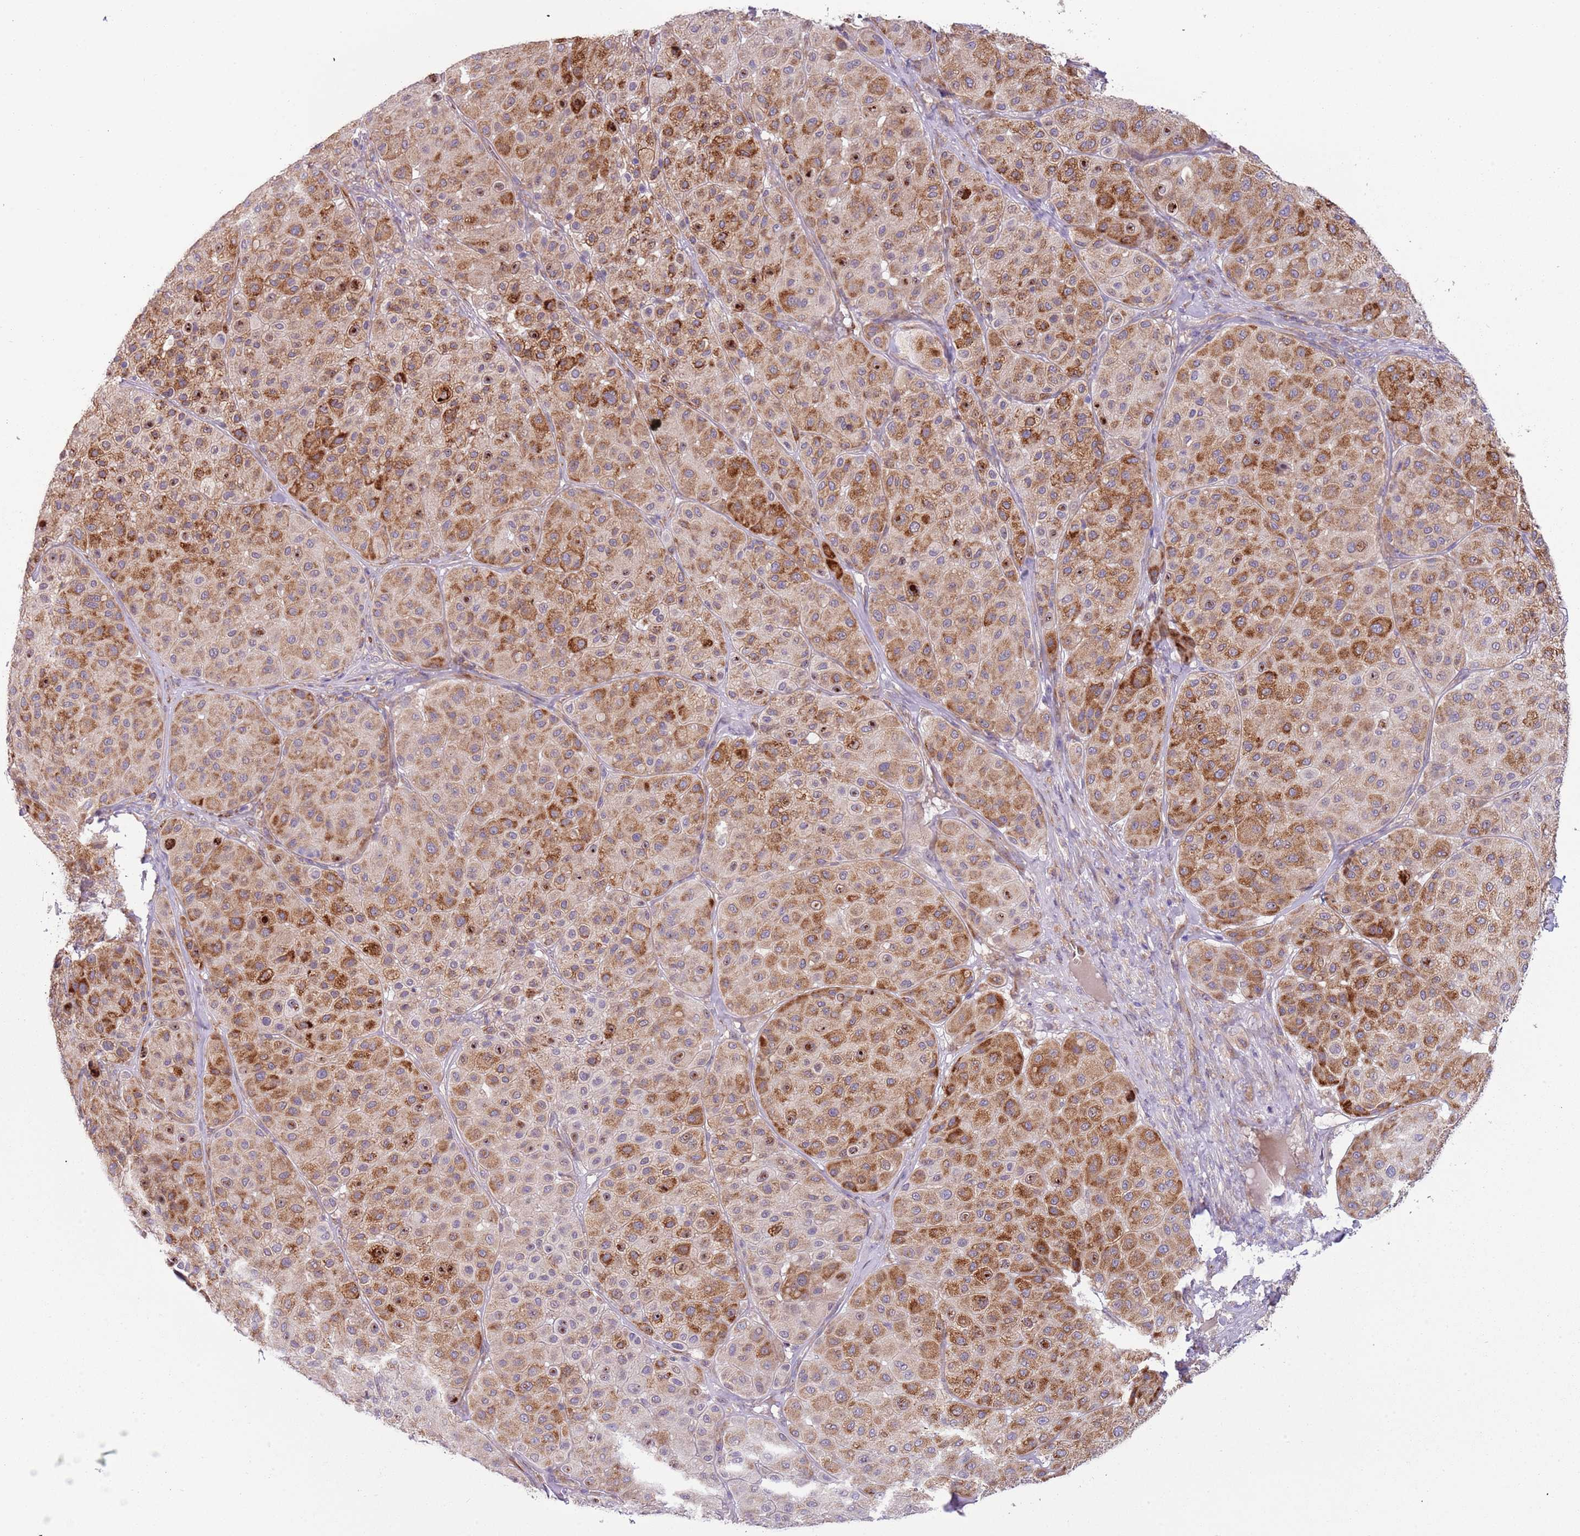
{"staining": {"intensity": "strong", "quantity": ">75%", "location": "cytoplasmic/membranous"}, "tissue": "melanoma", "cell_type": "Tumor cells", "image_type": "cancer", "snomed": [{"axis": "morphology", "description": "Malignant melanoma, Metastatic site"}, {"axis": "topography", "description": "Smooth muscle"}], "caption": "Immunohistochemical staining of melanoma exhibits high levels of strong cytoplasmic/membranous protein staining in about >75% of tumor cells.", "gene": "VWCE", "patient": {"sex": "male", "age": 41}}